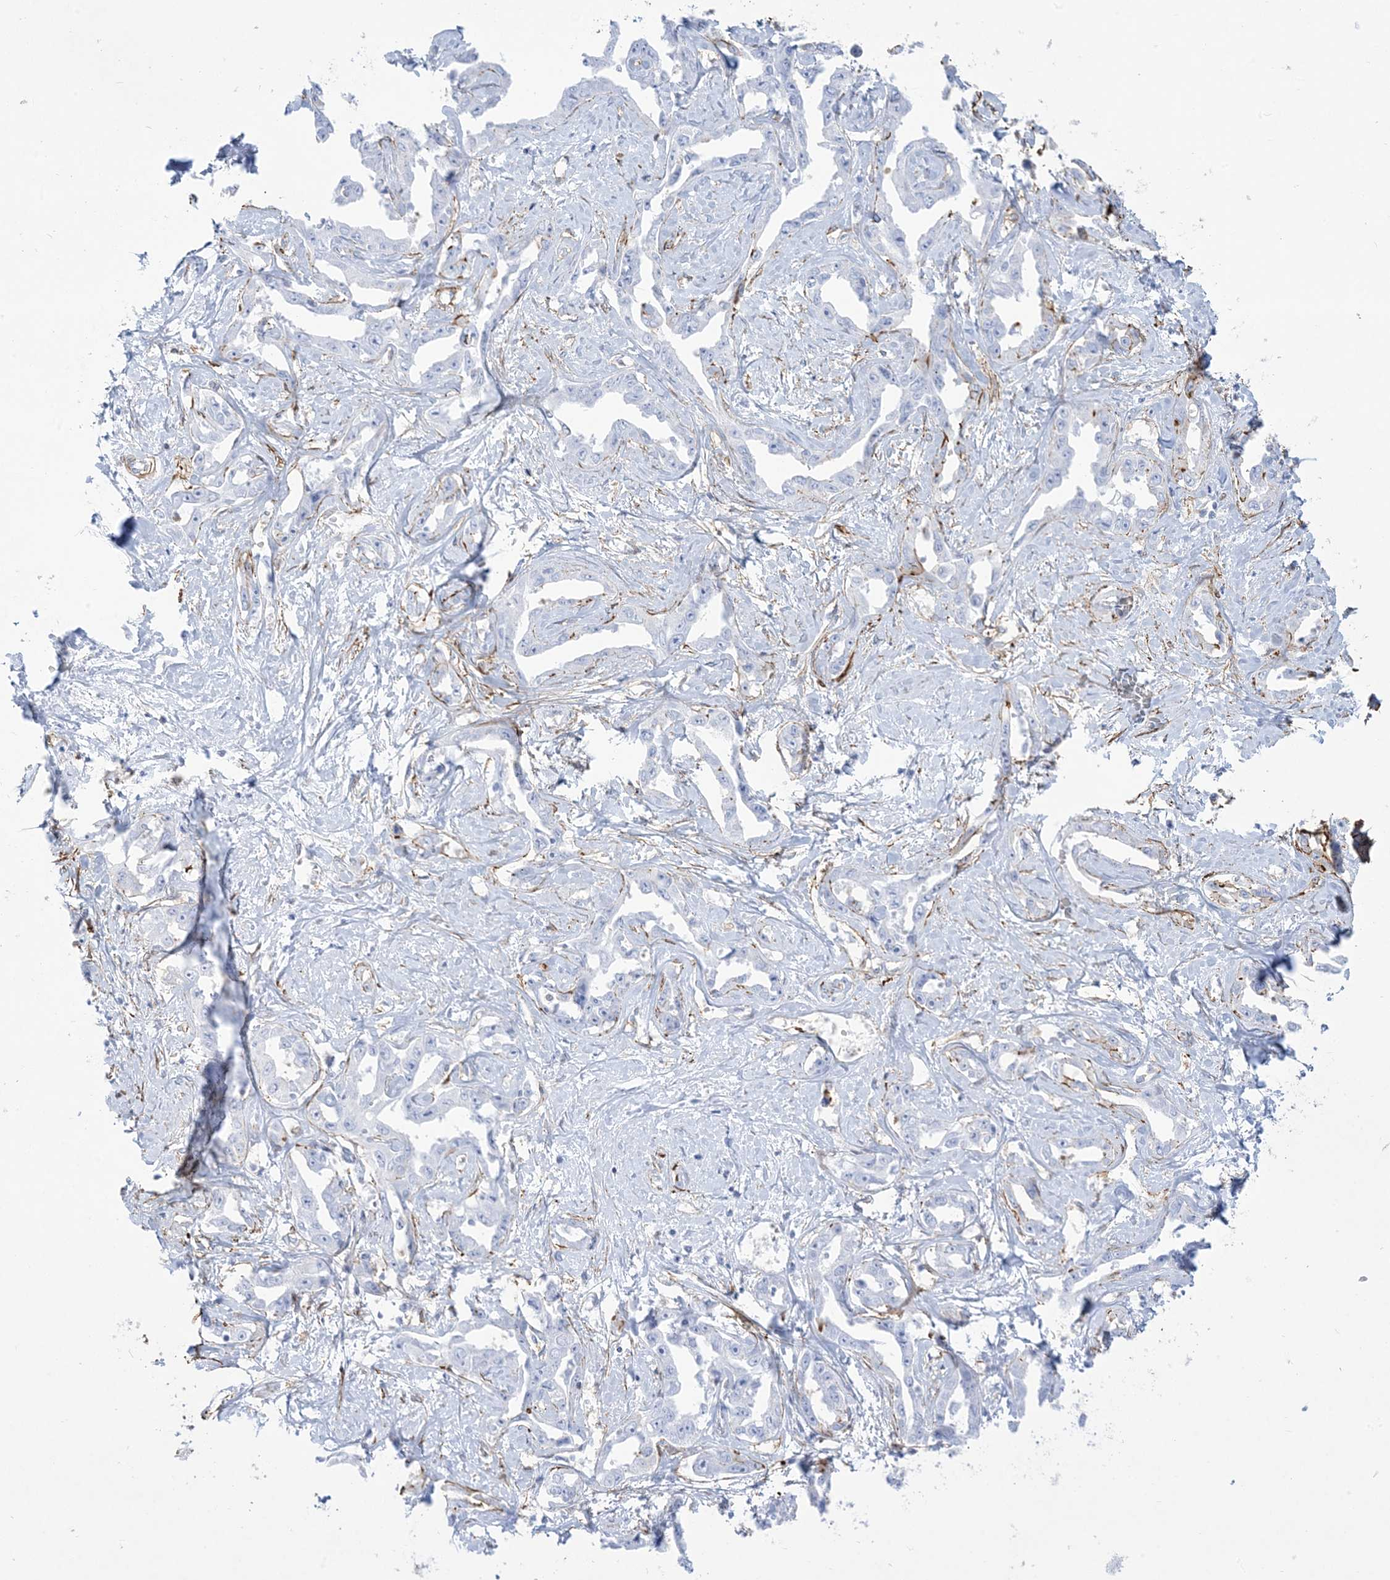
{"staining": {"intensity": "negative", "quantity": "none", "location": "none"}, "tissue": "liver cancer", "cell_type": "Tumor cells", "image_type": "cancer", "snomed": [{"axis": "morphology", "description": "Cholangiocarcinoma"}, {"axis": "topography", "description": "Liver"}], "caption": "DAB immunohistochemical staining of liver cholangiocarcinoma exhibits no significant staining in tumor cells.", "gene": "B3GNT7", "patient": {"sex": "male", "age": 59}}